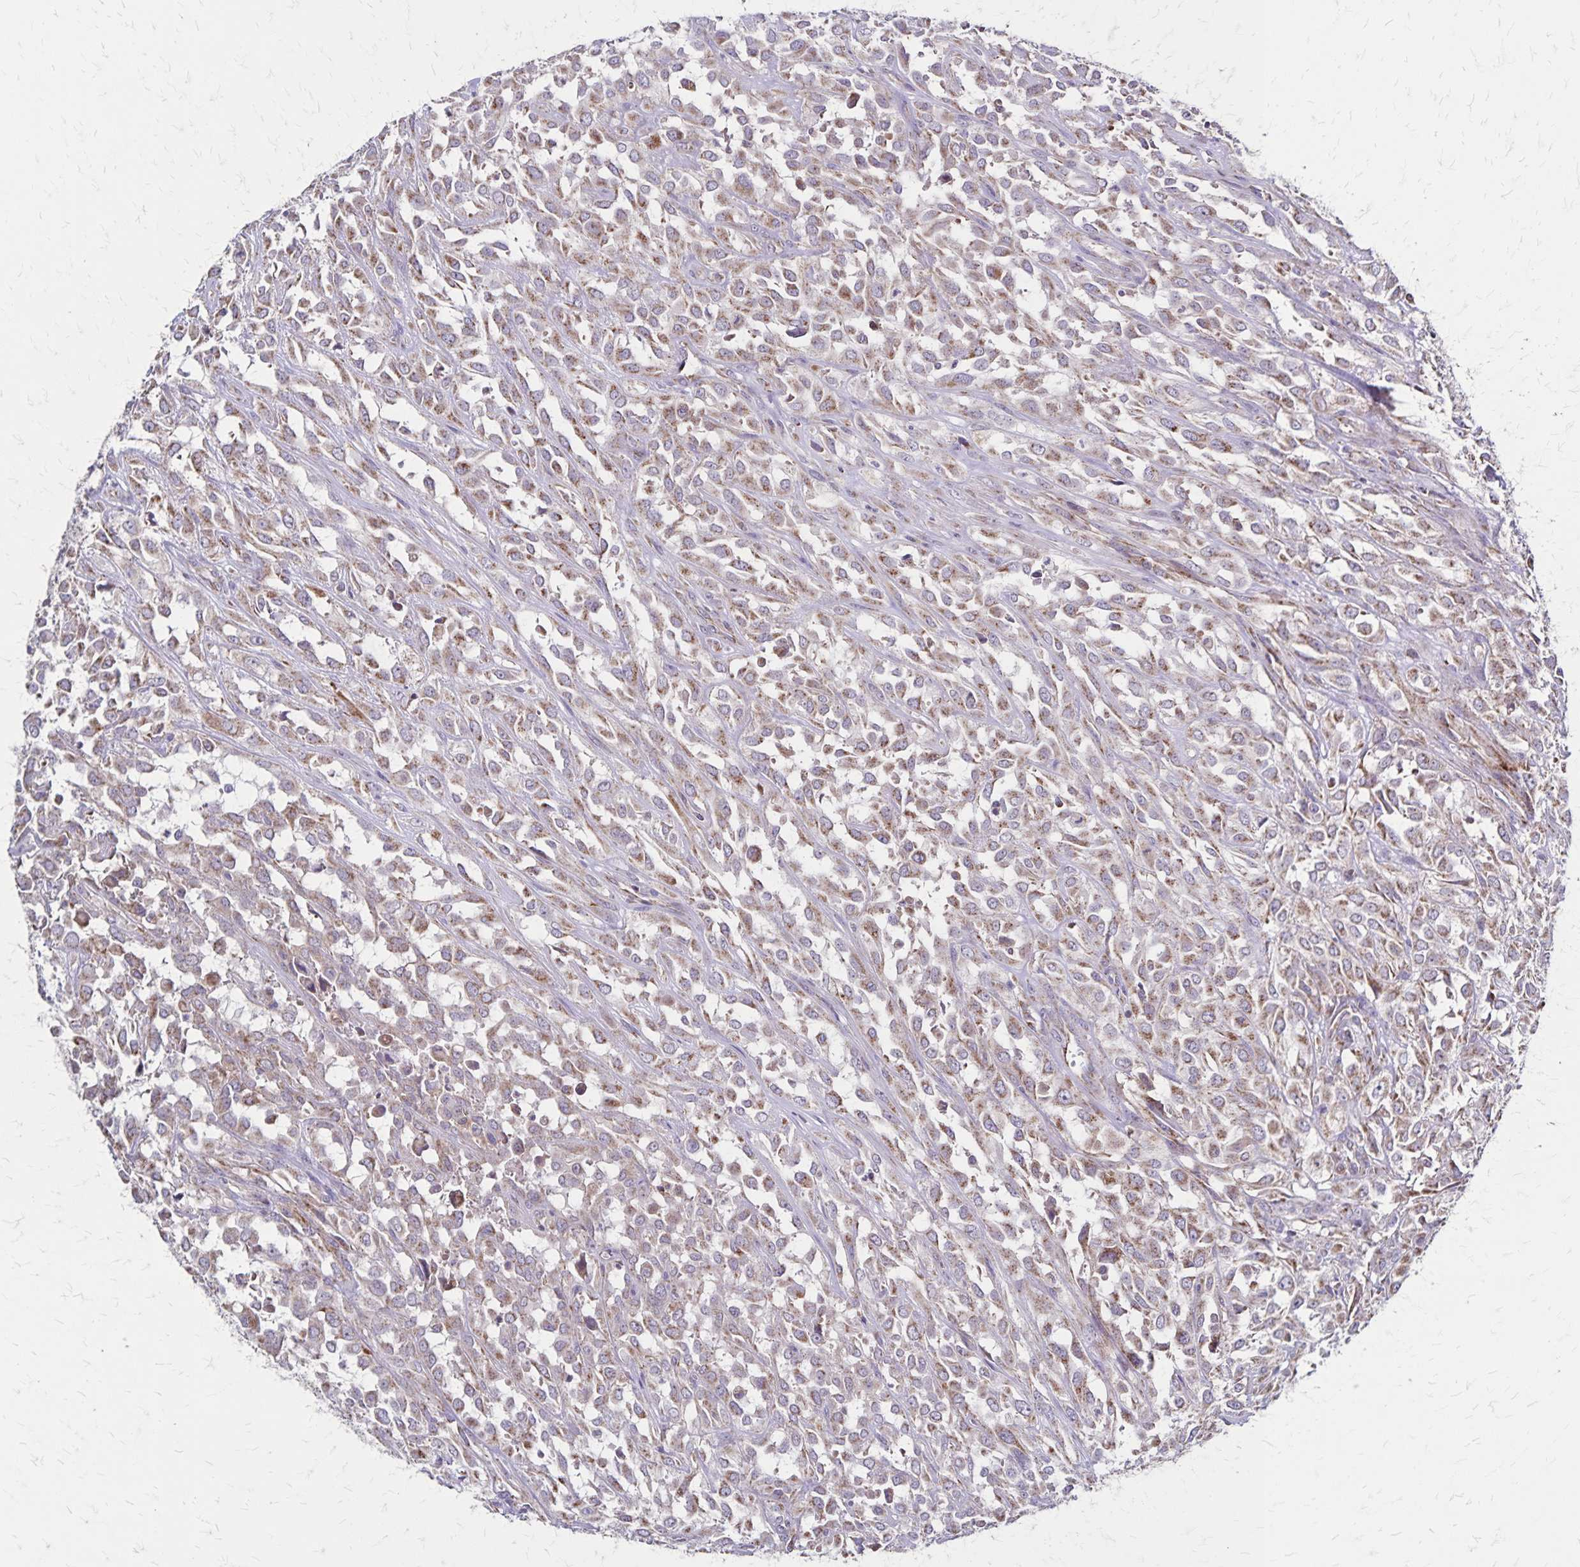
{"staining": {"intensity": "moderate", "quantity": ">75%", "location": "cytoplasmic/membranous"}, "tissue": "urothelial cancer", "cell_type": "Tumor cells", "image_type": "cancer", "snomed": [{"axis": "morphology", "description": "Urothelial carcinoma, High grade"}, {"axis": "topography", "description": "Urinary bladder"}], "caption": "Urothelial carcinoma (high-grade) stained for a protein (brown) shows moderate cytoplasmic/membranous positive staining in approximately >75% of tumor cells.", "gene": "NFS1", "patient": {"sex": "male", "age": 67}}